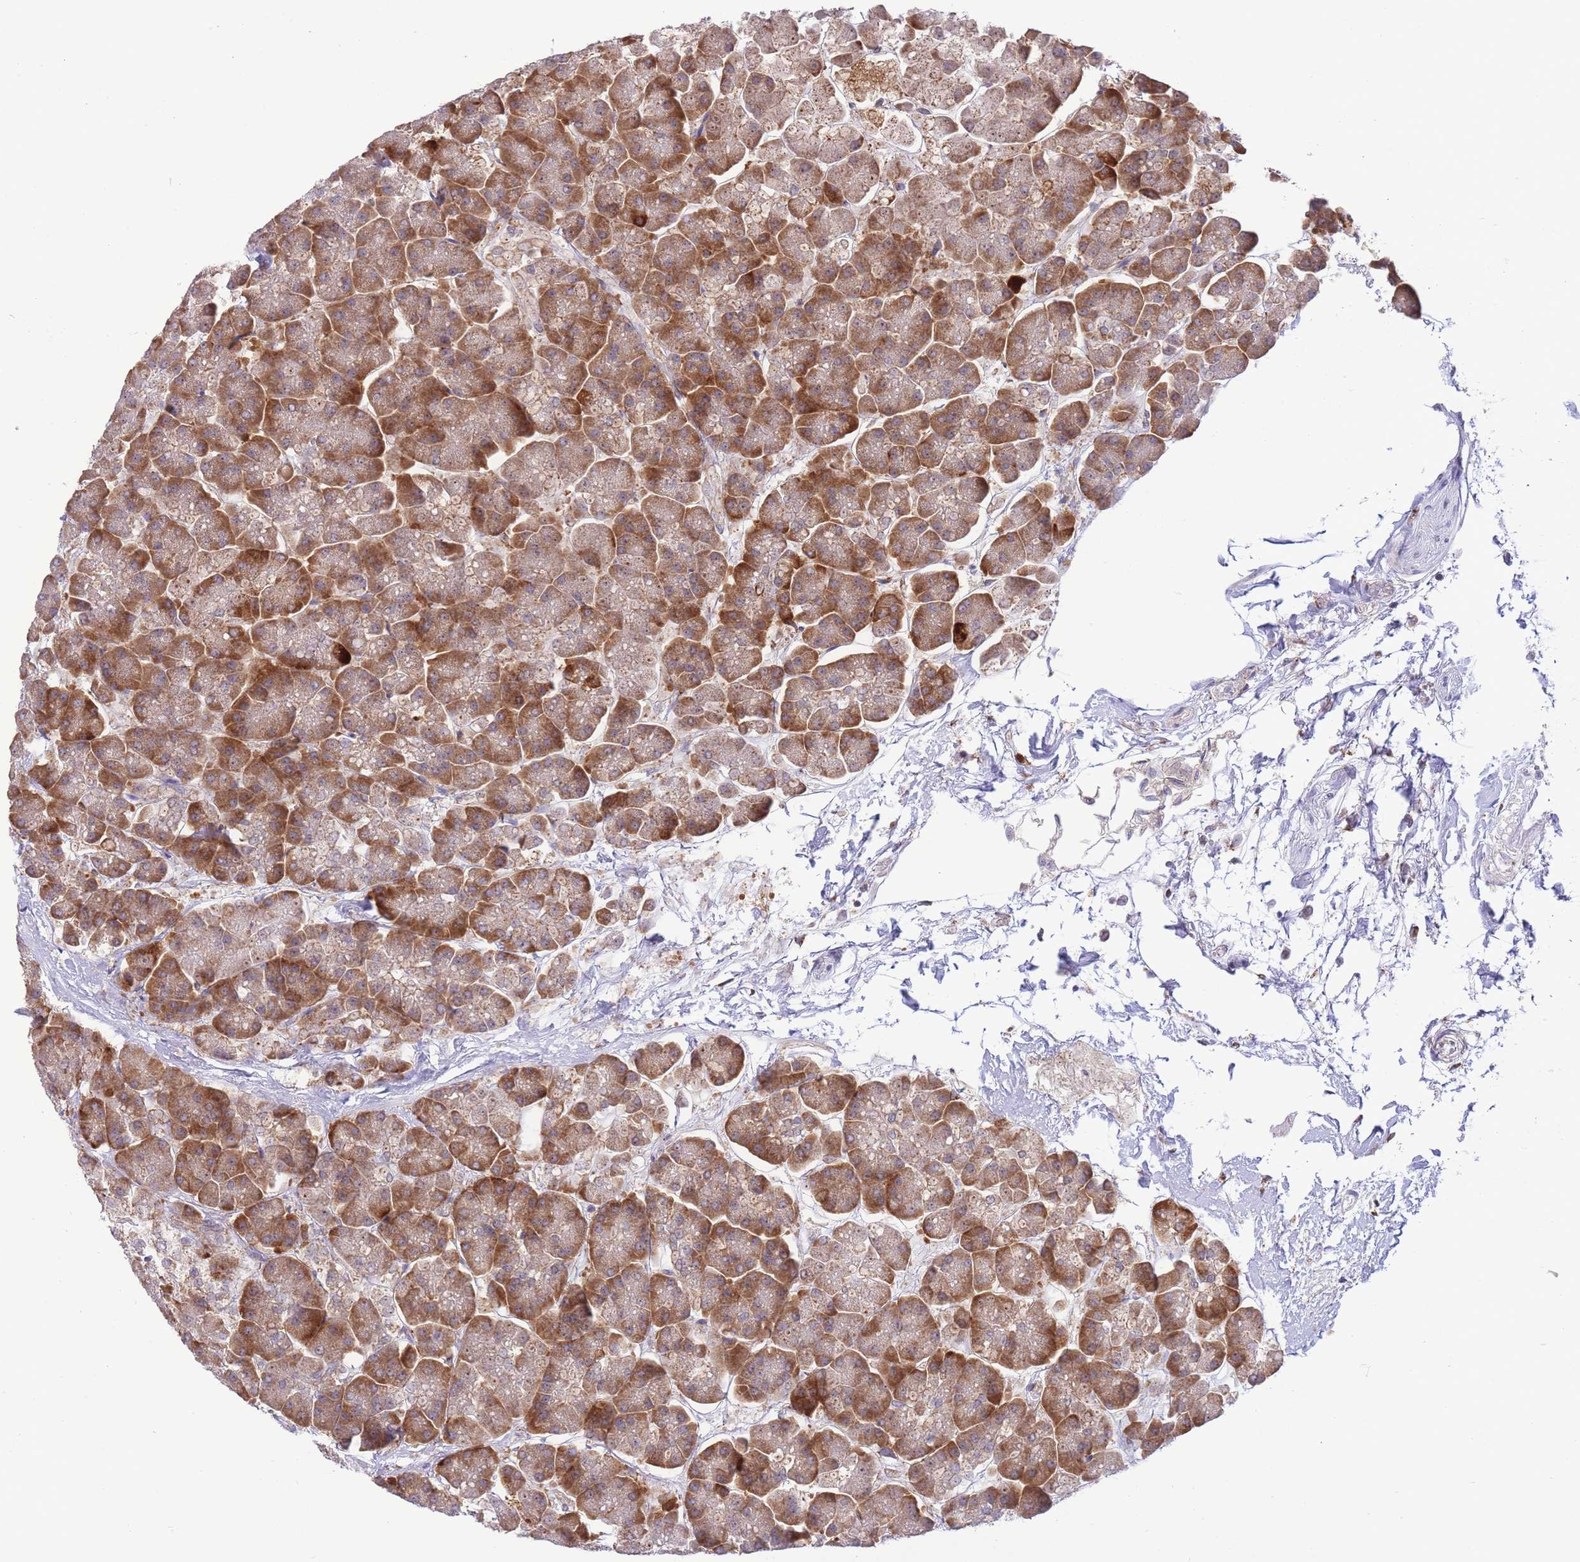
{"staining": {"intensity": "strong", "quantity": ">75%", "location": "cytoplasmic/membranous"}, "tissue": "pancreas", "cell_type": "Exocrine glandular cells", "image_type": "normal", "snomed": [{"axis": "morphology", "description": "Normal tissue, NOS"}, {"axis": "topography", "description": "Pancreas"}, {"axis": "topography", "description": "Peripheral nerve tissue"}], "caption": "A brown stain shows strong cytoplasmic/membranous staining of a protein in exocrine glandular cells of benign pancreas. (brown staining indicates protein expression, while blue staining denotes nuclei).", "gene": "EXOSC8", "patient": {"sex": "male", "age": 54}}